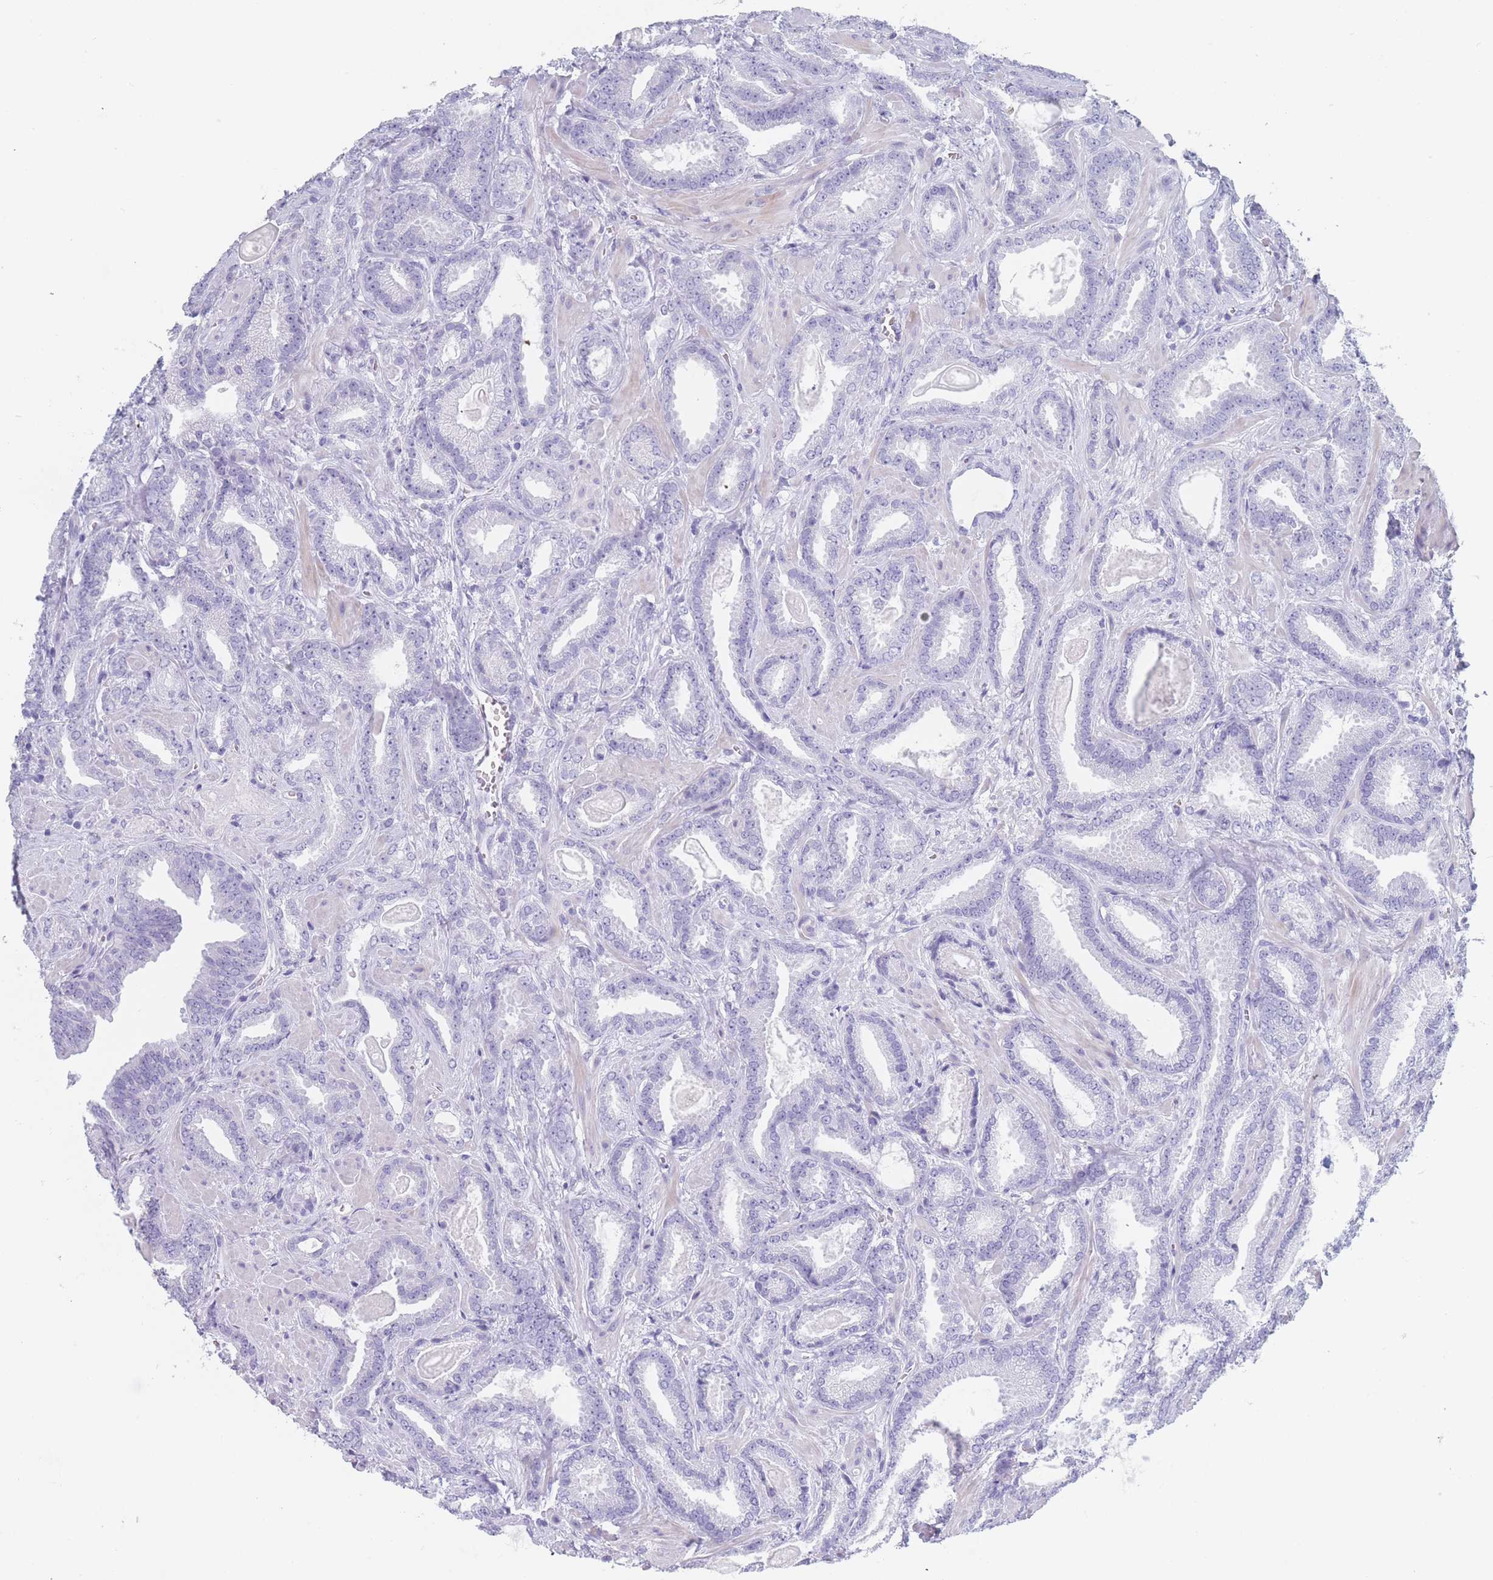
{"staining": {"intensity": "negative", "quantity": "none", "location": "none"}, "tissue": "prostate cancer", "cell_type": "Tumor cells", "image_type": "cancer", "snomed": [{"axis": "morphology", "description": "Adenocarcinoma, Low grade"}, {"axis": "topography", "description": "Prostate"}], "caption": "An immunohistochemistry micrograph of prostate adenocarcinoma (low-grade) is shown. There is no staining in tumor cells of prostate adenocarcinoma (low-grade).", "gene": "OR5D16", "patient": {"sex": "male", "age": 62}}